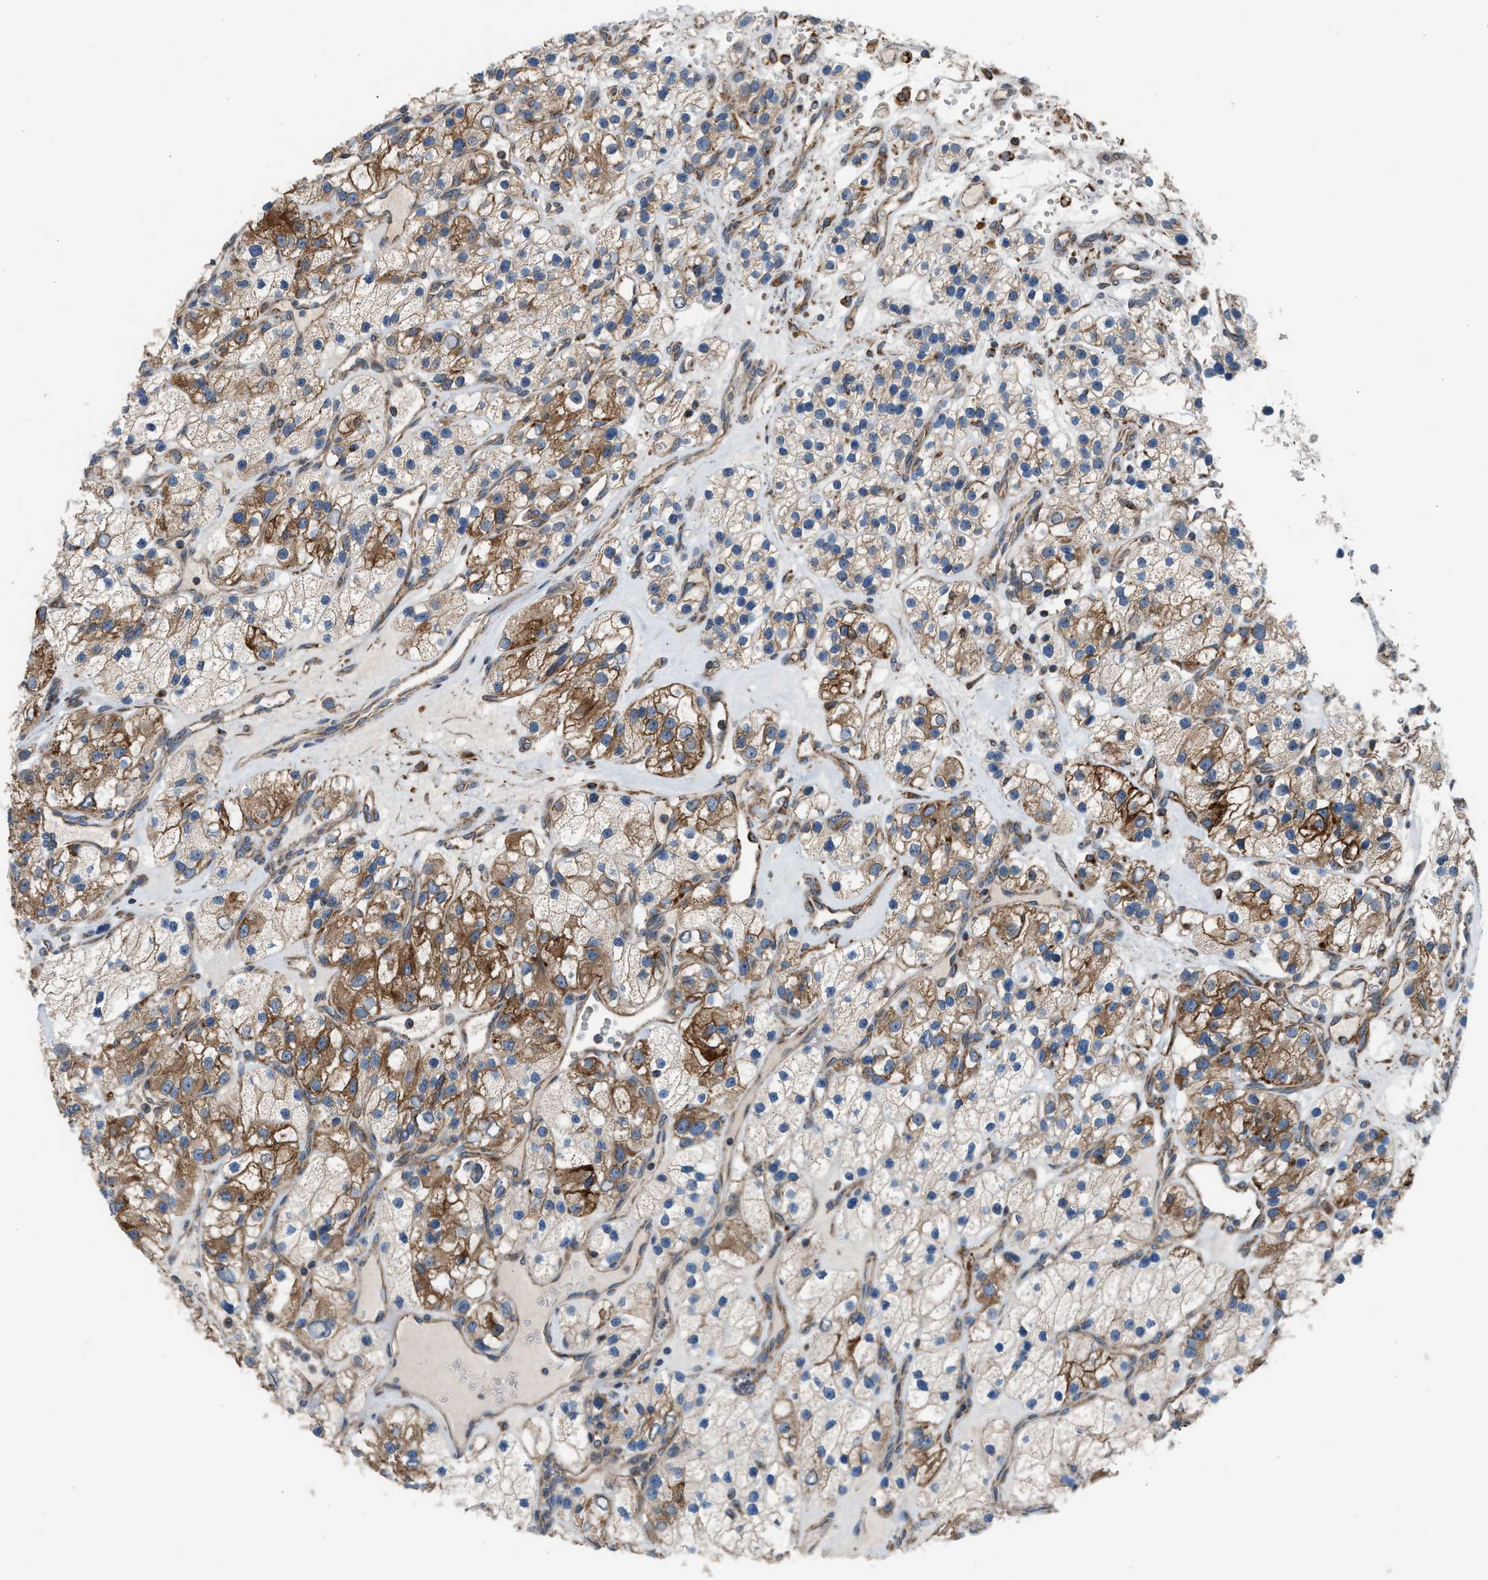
{"staining": {"intensity": "moderate", "quantity": ">75%", "location": "cytoplasmic/membranous"}, "tissue": "renal cancer", "cell_type": "Tumor cells", "image_type": "cancer", "snomed": [{"axis": "morphology", "description": "Adenocarcinoma, NOS"}, {"axis": "topography", "description": "Kidney"}], "caption": "Tumor cells demonstrate medium levels of moderate cytoplasmic/membranous positivity in approximately >75% of cells in human renal adenocarcinoma. (DAB (3,3'-diaminobenzidine) = brown stain, brightfield microscopy at high magnification).", "gene": "SLC10A3", "patient": {"sex": "female", "age": 57}}